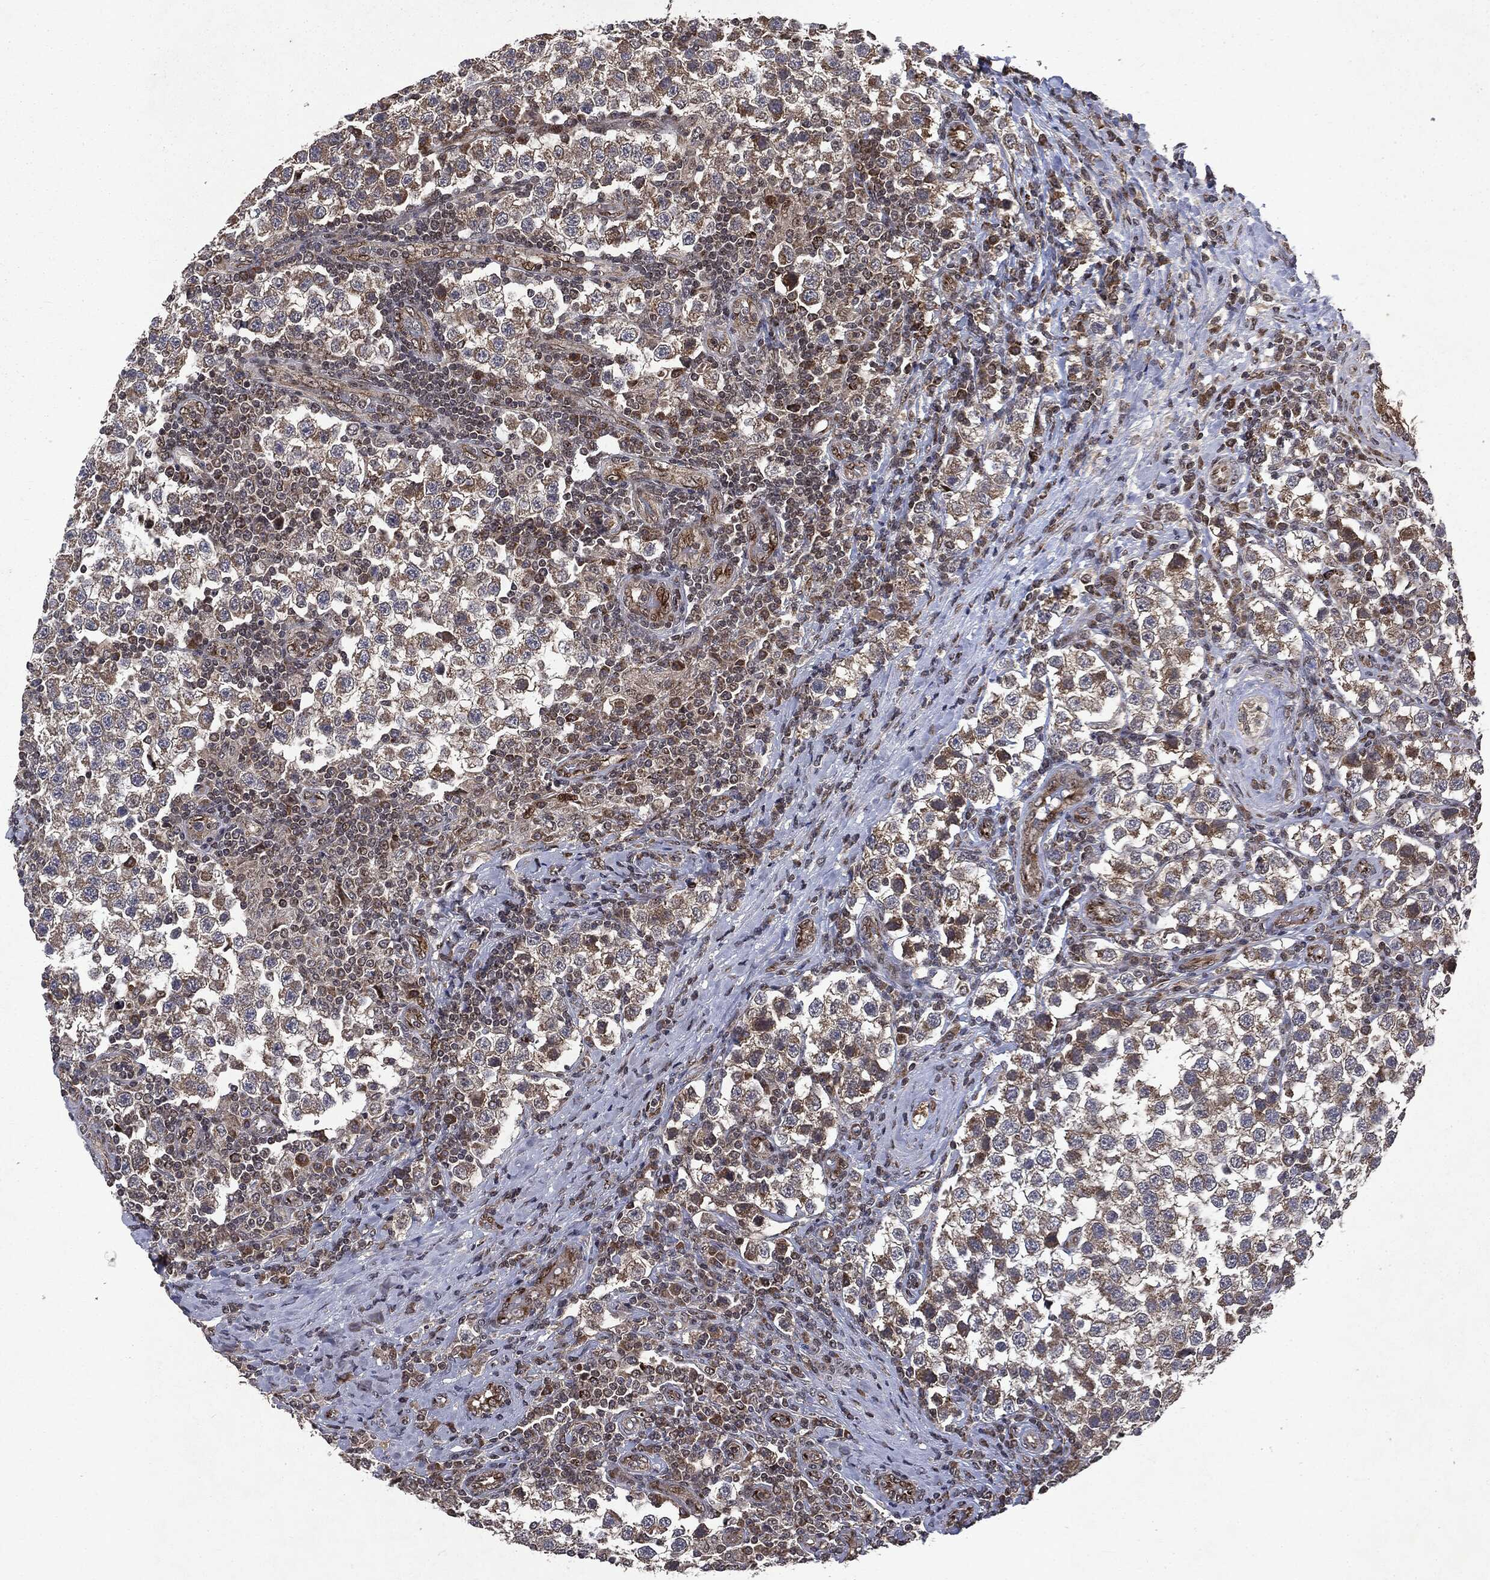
{"staining": {"intensity": "moderate", "quantity": "25%-75%", "location": "cytoplasmic/membranous"}, "tissue": "testis cancer", "cell_type": "Tumor cells", "image_type": "cancer", "snomed": [{"axis": "morphology", "description": "Seminoma, NOS"}, {"axis": "topography", "description": "Testis"}], "caption": "Testis cancer stained with a protein marker reveals moderate staining in tumor cells.", "gene": "PLPPR2", "patient": {"sex": "male", "age": 34}}